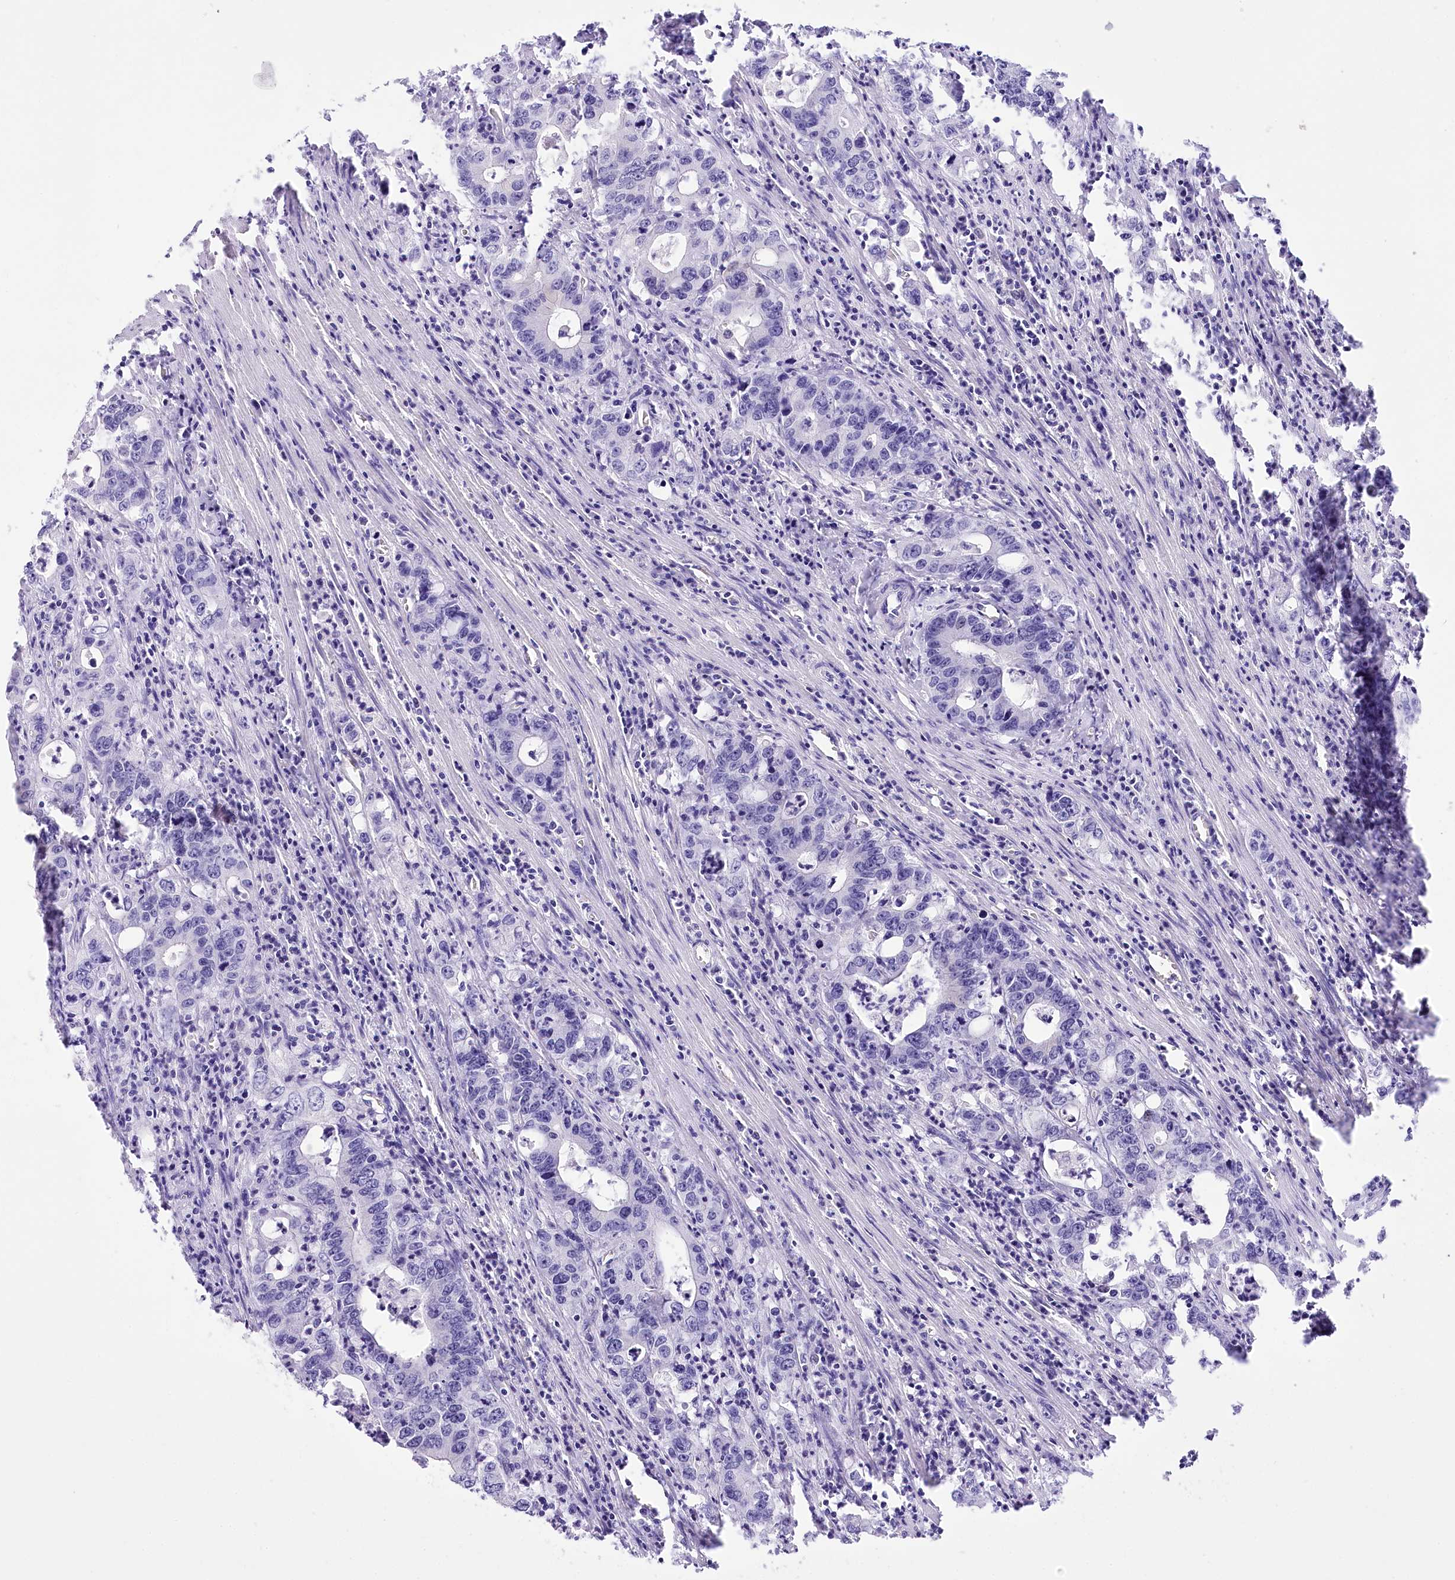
{"staining": {"intensity": "negative", "quantity": "none", "location": "none"}, "tissue": "colorectal cancer", "cell_type": "Tumor cells", "image_type": "cancer", "snomed": [{"axis": "morphology", "description": "Adenocarcinoma, NOS"}, {"axis": "topography", "description": "Colon"}], "caption": "High power microscopy image of an immunohistochemistry (IHC) histopathology image of colorectal adenocarcinoma, revealing no significant positivity in tumor cells.", "gene": "PBLD", "patient": {"sex": "female", "age": 75}}